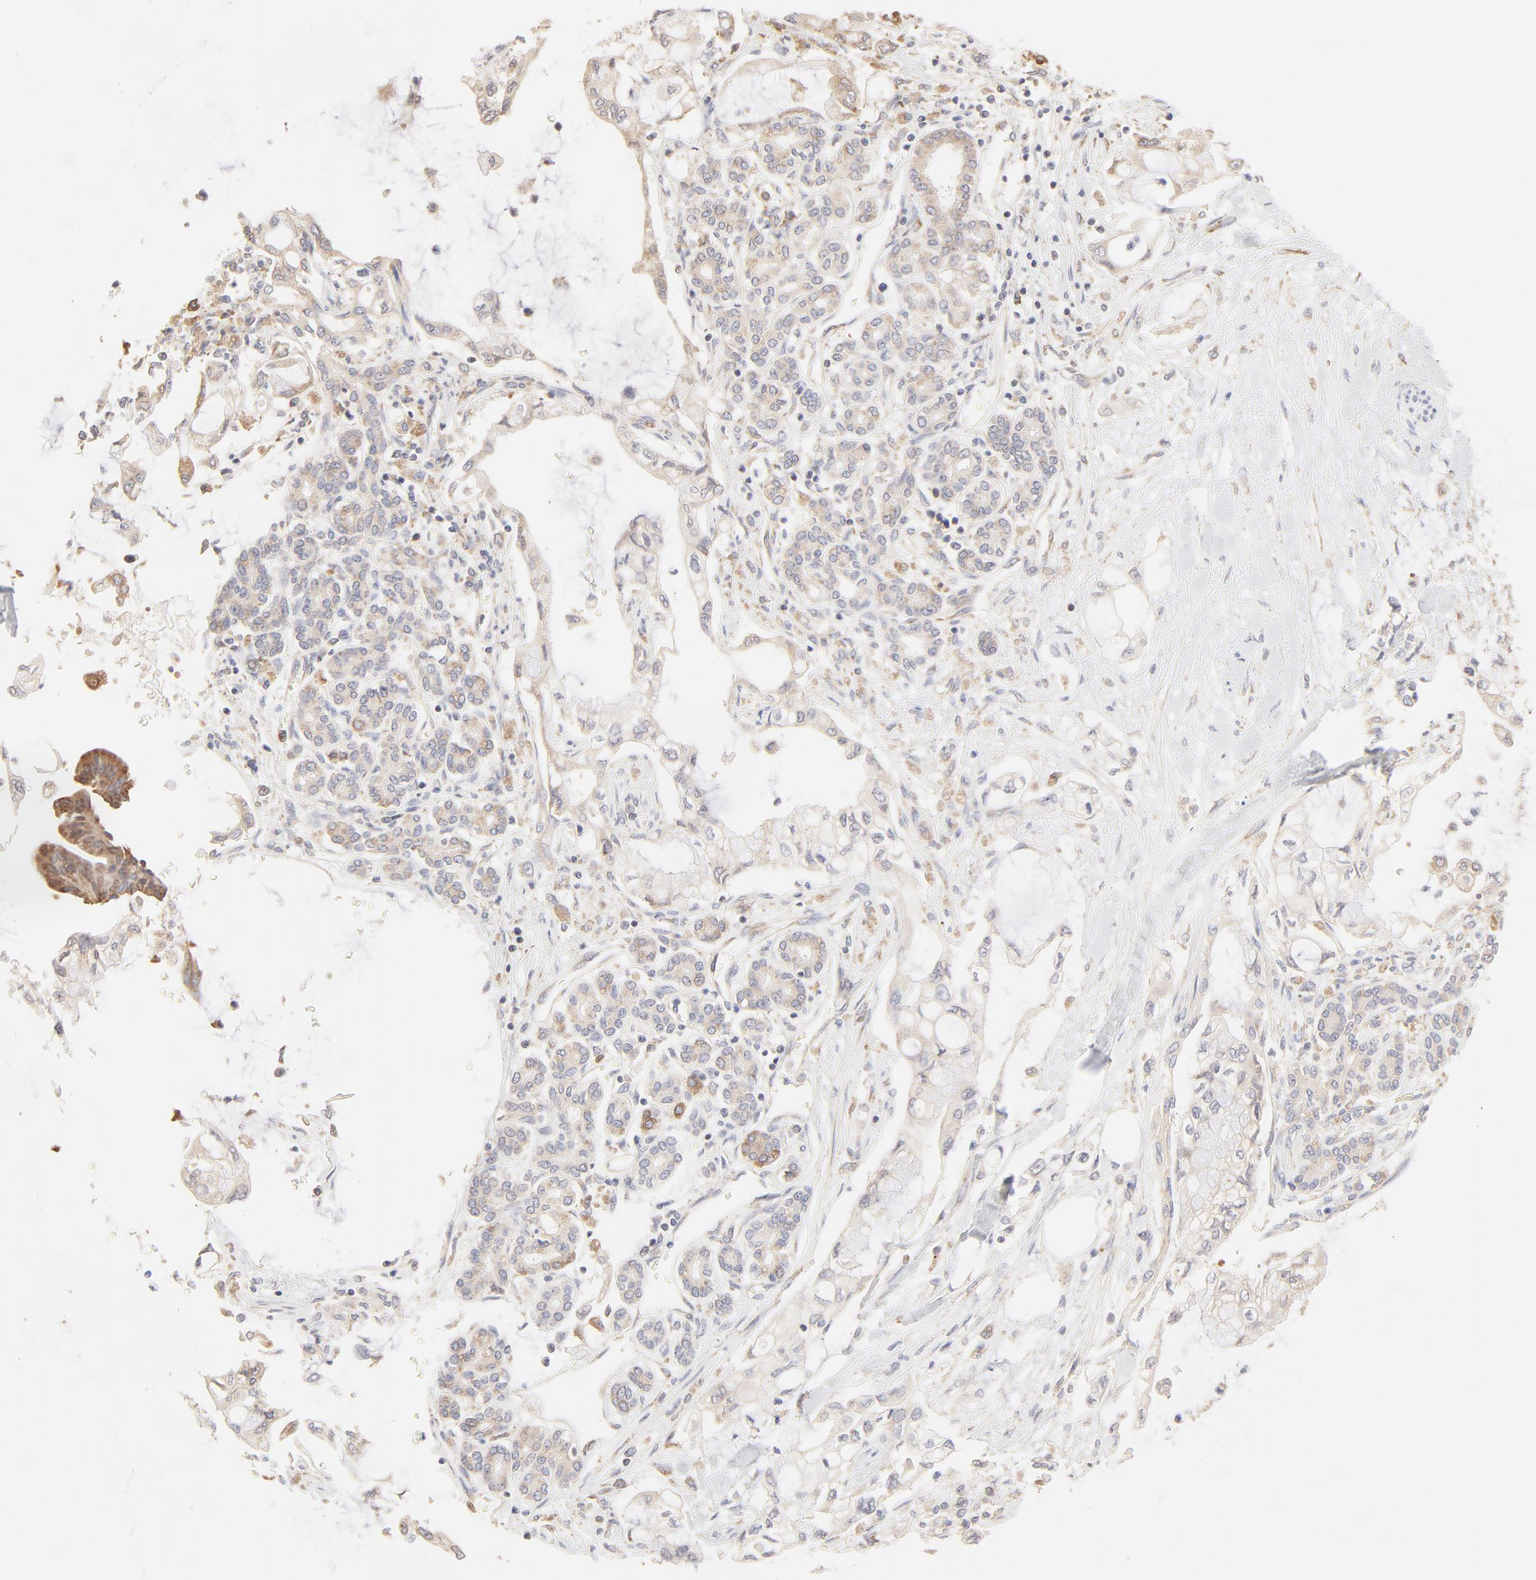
{"staining": {"intensity": "weak", "quantity": "25%-75%", "location": "cytoplasmic/membranous"}, "tissue": "pancreatic cancer", "cell_type": "Tumor cells", "image_type": "cancer", "snomed": [{"axis": "morphology", "description": "Adenocarcinoma, NOS"}, {"axis": "topography", "description": "Pancreas"}], "caption": "This photomicrograph shows adenocarcinoma (pancreatic) stained with immunohistochemistry to label a protein in brown. The cytoplasmic/membranous of tumor cells show weak positivity for the protein. Nuclei are counter-stained blue.", "gene": "RPS20", "patient": {"sex": "female", "age": 70}}